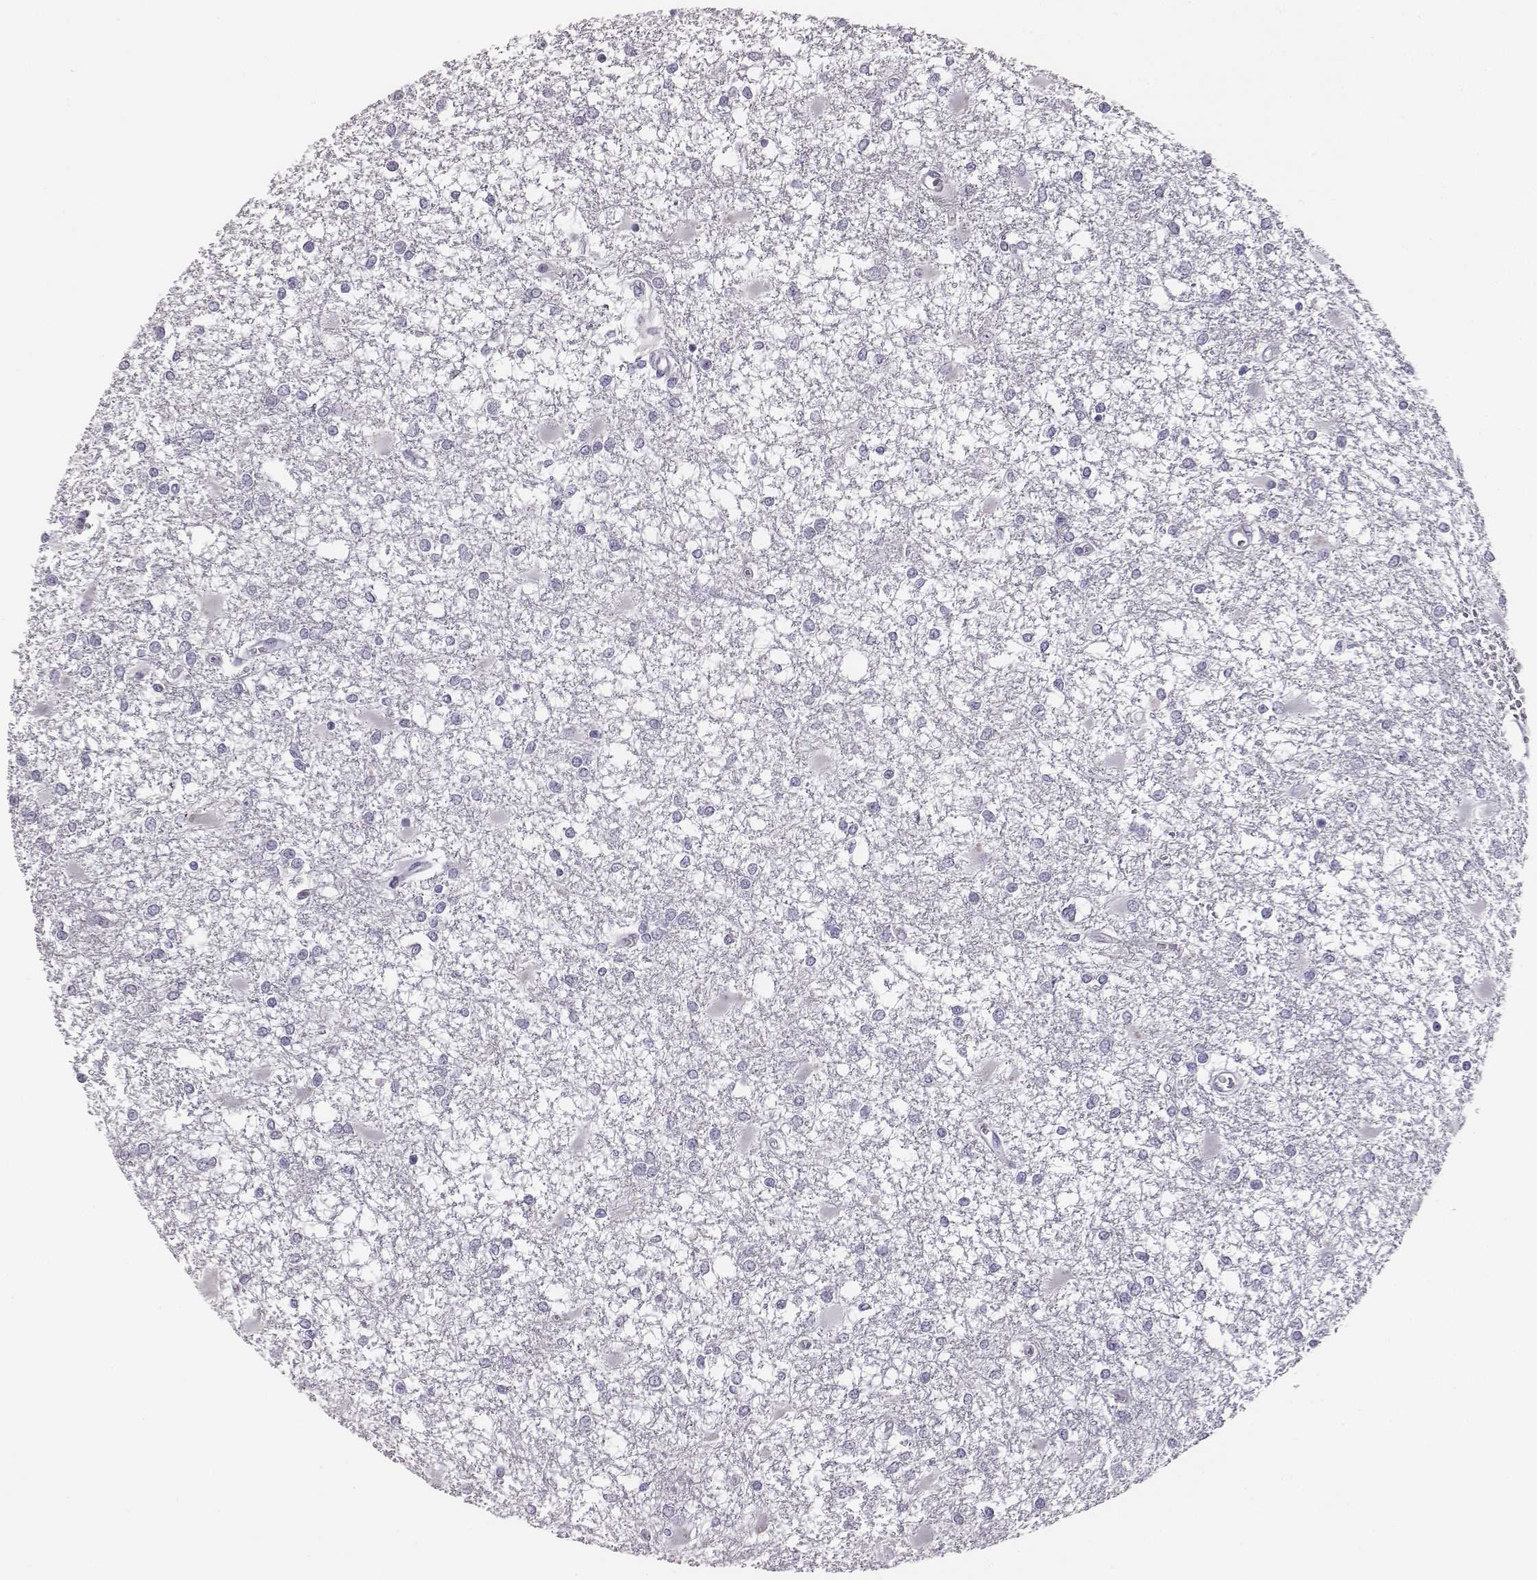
{"staining": {"intensity": "negative", "quantity": "none", "location": "none"}, "tissue": "glioma", "cell_type": "Tumor cells", "image_type": "cancer", "snomed": [{"axis": "morphology", "description": "Glioma, malignant, High grade"}, {"axis": "topography", "description": "Cerebral cortex"}], "caption": "Micrograph shows no significant protein positivity in tumor cells of malignant high-grade glioma.", "gene": "GUCA1A", "patient": {"sex": "male", "age": 79}}